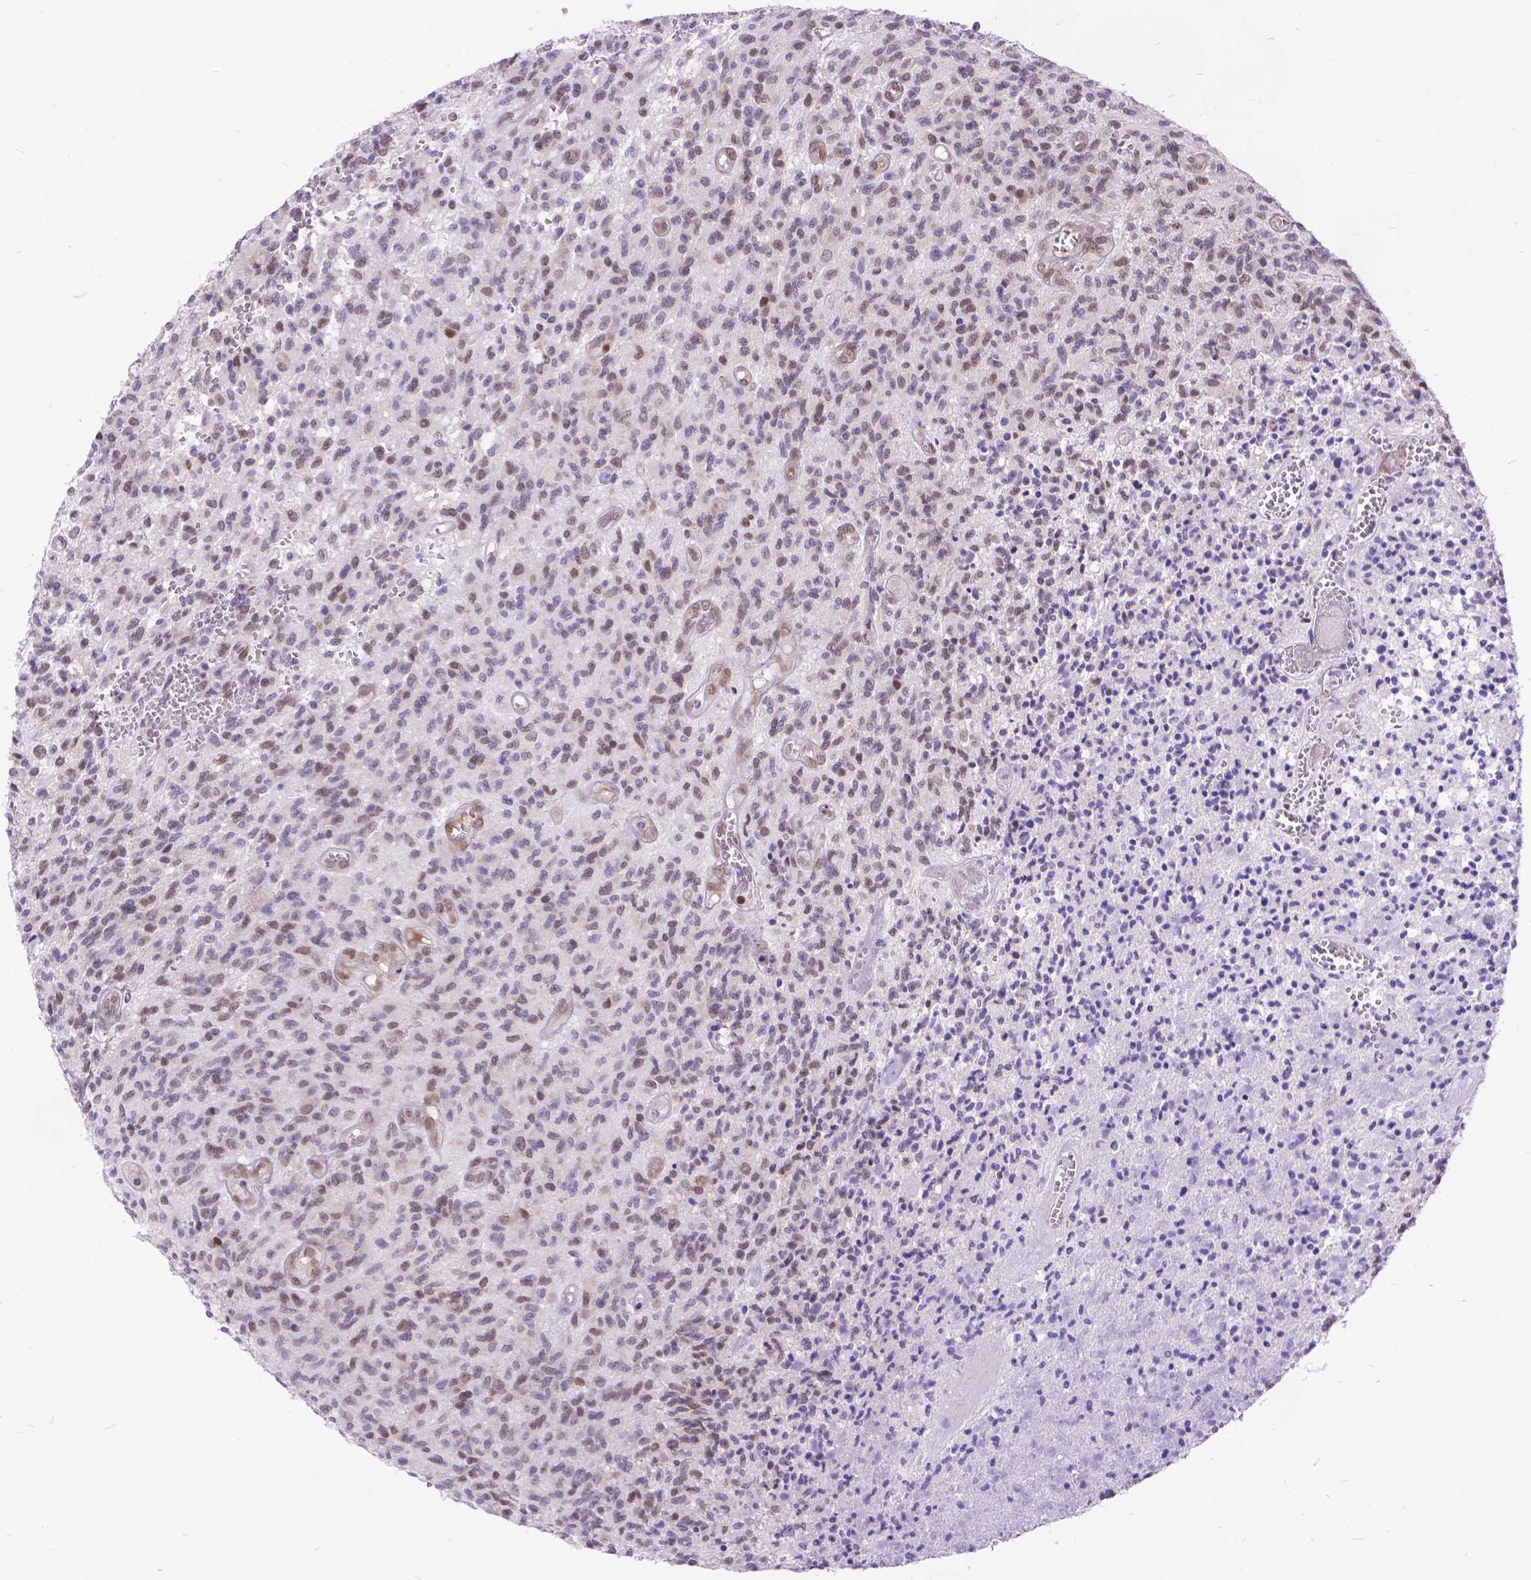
{"staining": {"intensity": "weak", "quantity": "25%-75%", "location": "nuclear"}, "tissue": "glioma", "cell_type": "Tumor cells", "image_type": "cancer", "snomed": [{"axis": "morphology", "description": "Glioma, malignant, Low grade"}, {"axis": "topography", "description": "Brain"}], "caption": "A high-resolution photomicrograph shows immunohistochemistry (IHC) staining of malignant glioma (low-grade), which demonstrates weak nuclear positivity in approximately 25%-75% of tumor cells. (DAB IHC, brown staining for protein, blue staining for nuclei).", "gene": "FAM124B", "patient": {"sex": "male", "age": 64}}